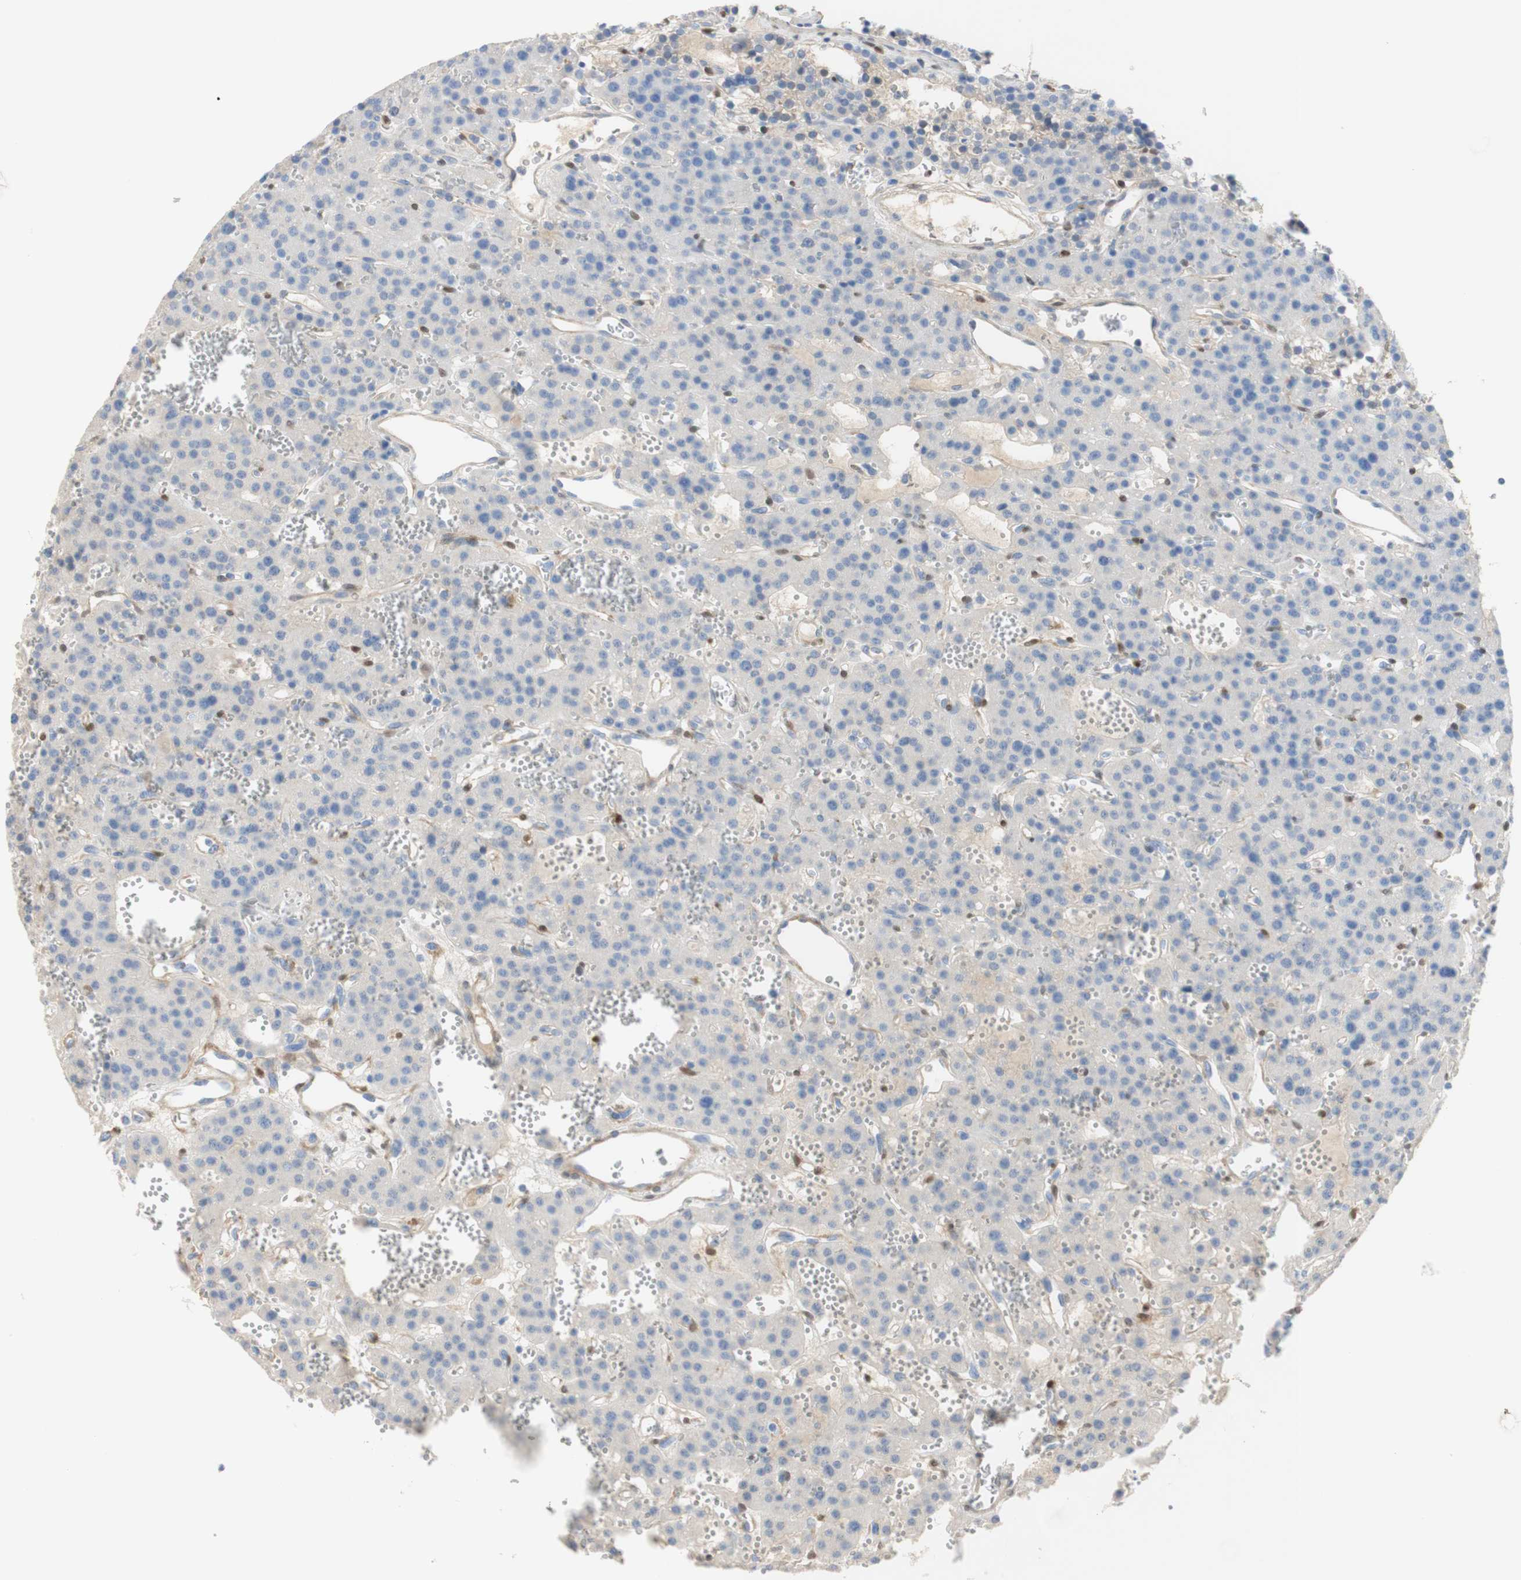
{"staining": {"intensity": "negative", "quantity": "none", "location": "none"}, "tissue": "parathyroid gland", "cell_type": "Glandular cells", "image_type": "normal", "snomed": [{"axis": "morphology", "description": "Normal tissue, NOS"}, {"axis": "morphology", "description": "Adenoma, NOS"}, {"axis": "topography", "description": "Parathyroid gland"}], "caption": "Immunohistochemistry (IHC) micrograph of normal parathyroid gland: parathyroid gland stained with DAB demonstrates no significant protein expression in glandular cells.", "gene": "SELENBP1", "patient": {"sex": "female", "age": 81}}